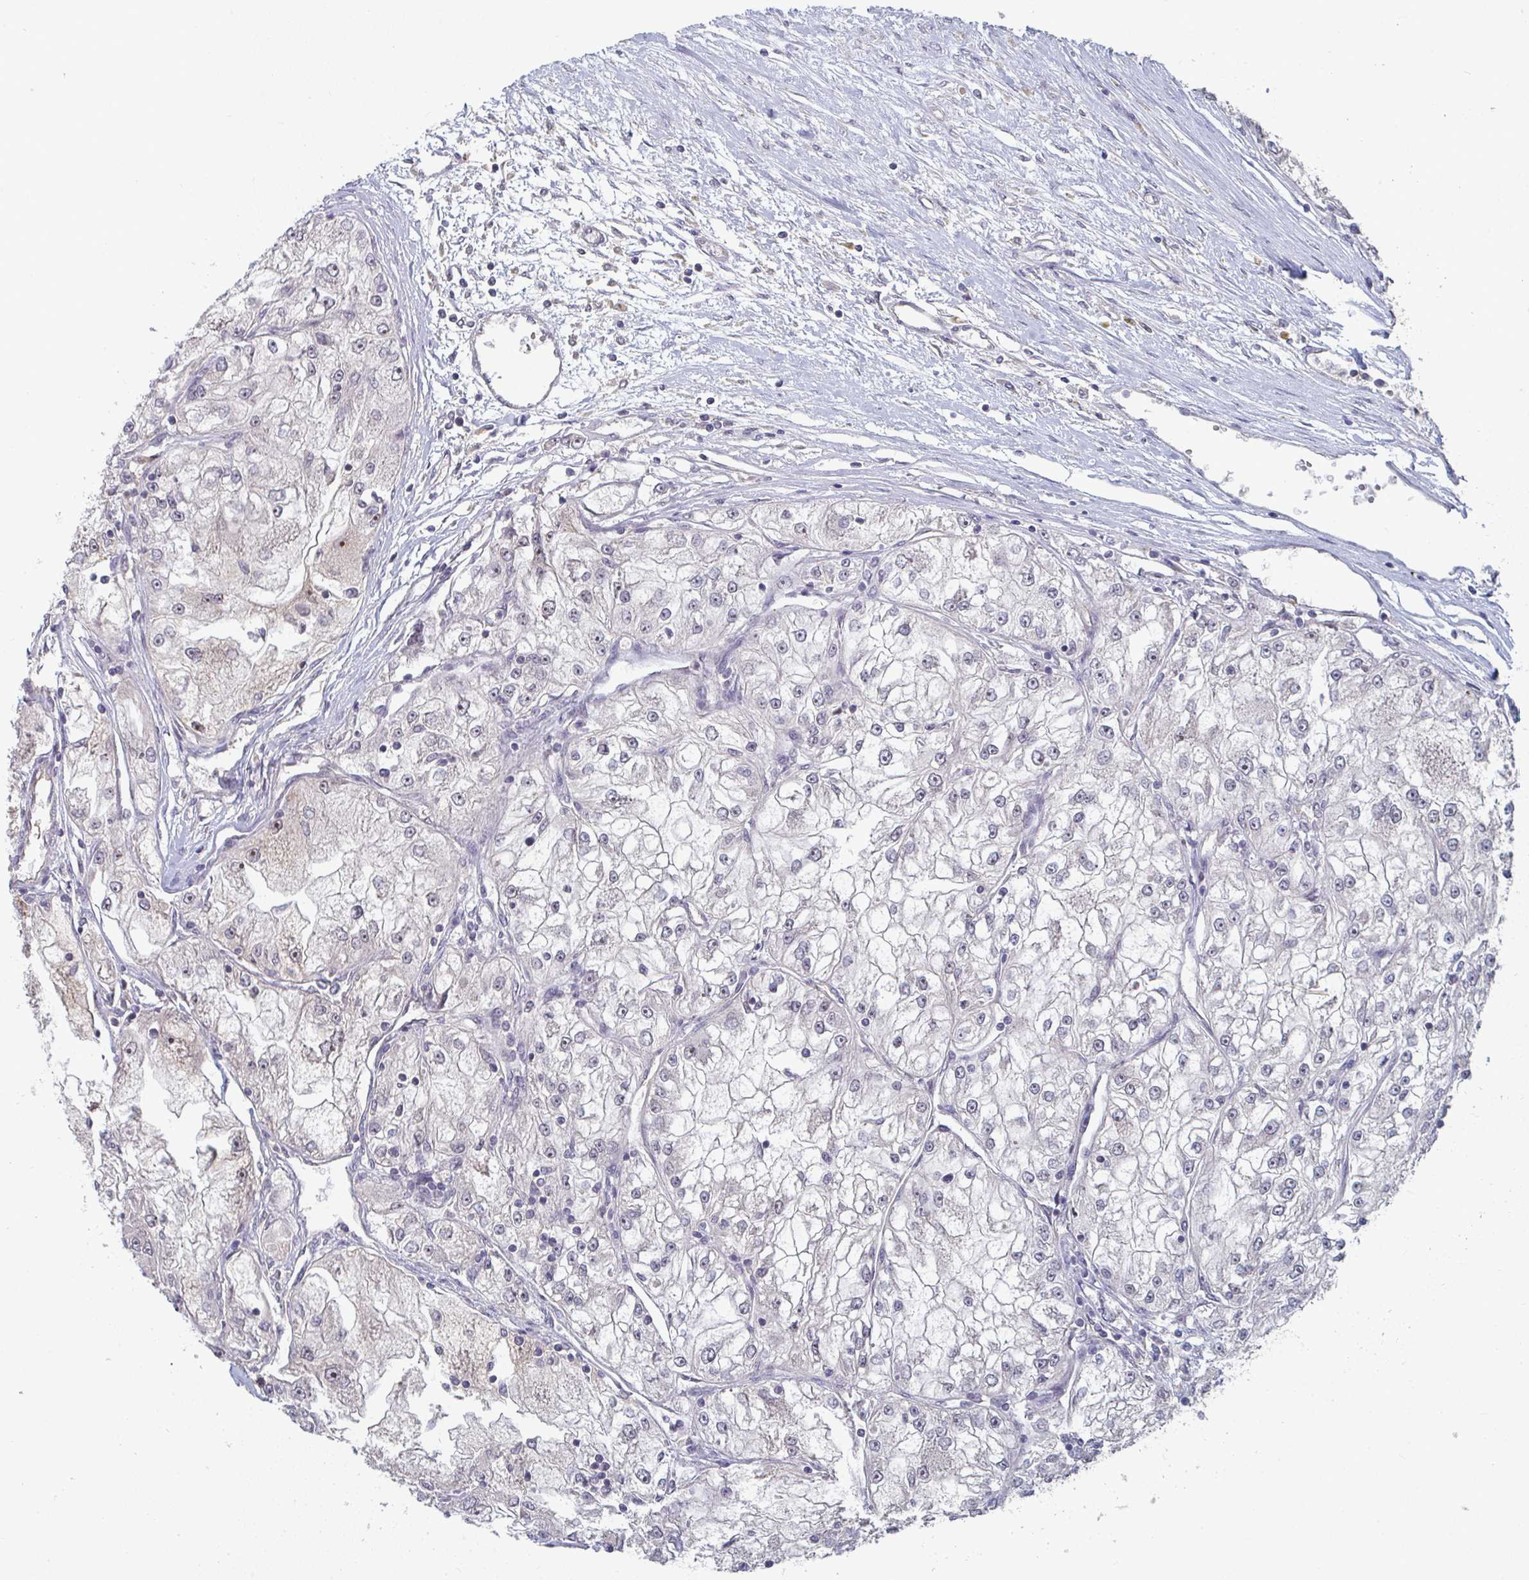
{"staining": {"intensity": "moderate", "quantity": "<25%", "location": "nuclear"}, "tissue": "renal cancer", "cell_type": "Tumor cells", "image_type": "cancer", "snomed": [{"axis": "morphology", "description": "Adenocarcinoma, NOS"}, {"axis": "topography", "description": "Kidney"}], "caption": "Protein expression analysis of adenocarcinoma (renal) demonstrates moderate nuclear staining in about <25% of tumor cells.", "gene": "LIX1", "patient": {"sex": "female", "age": 72}}